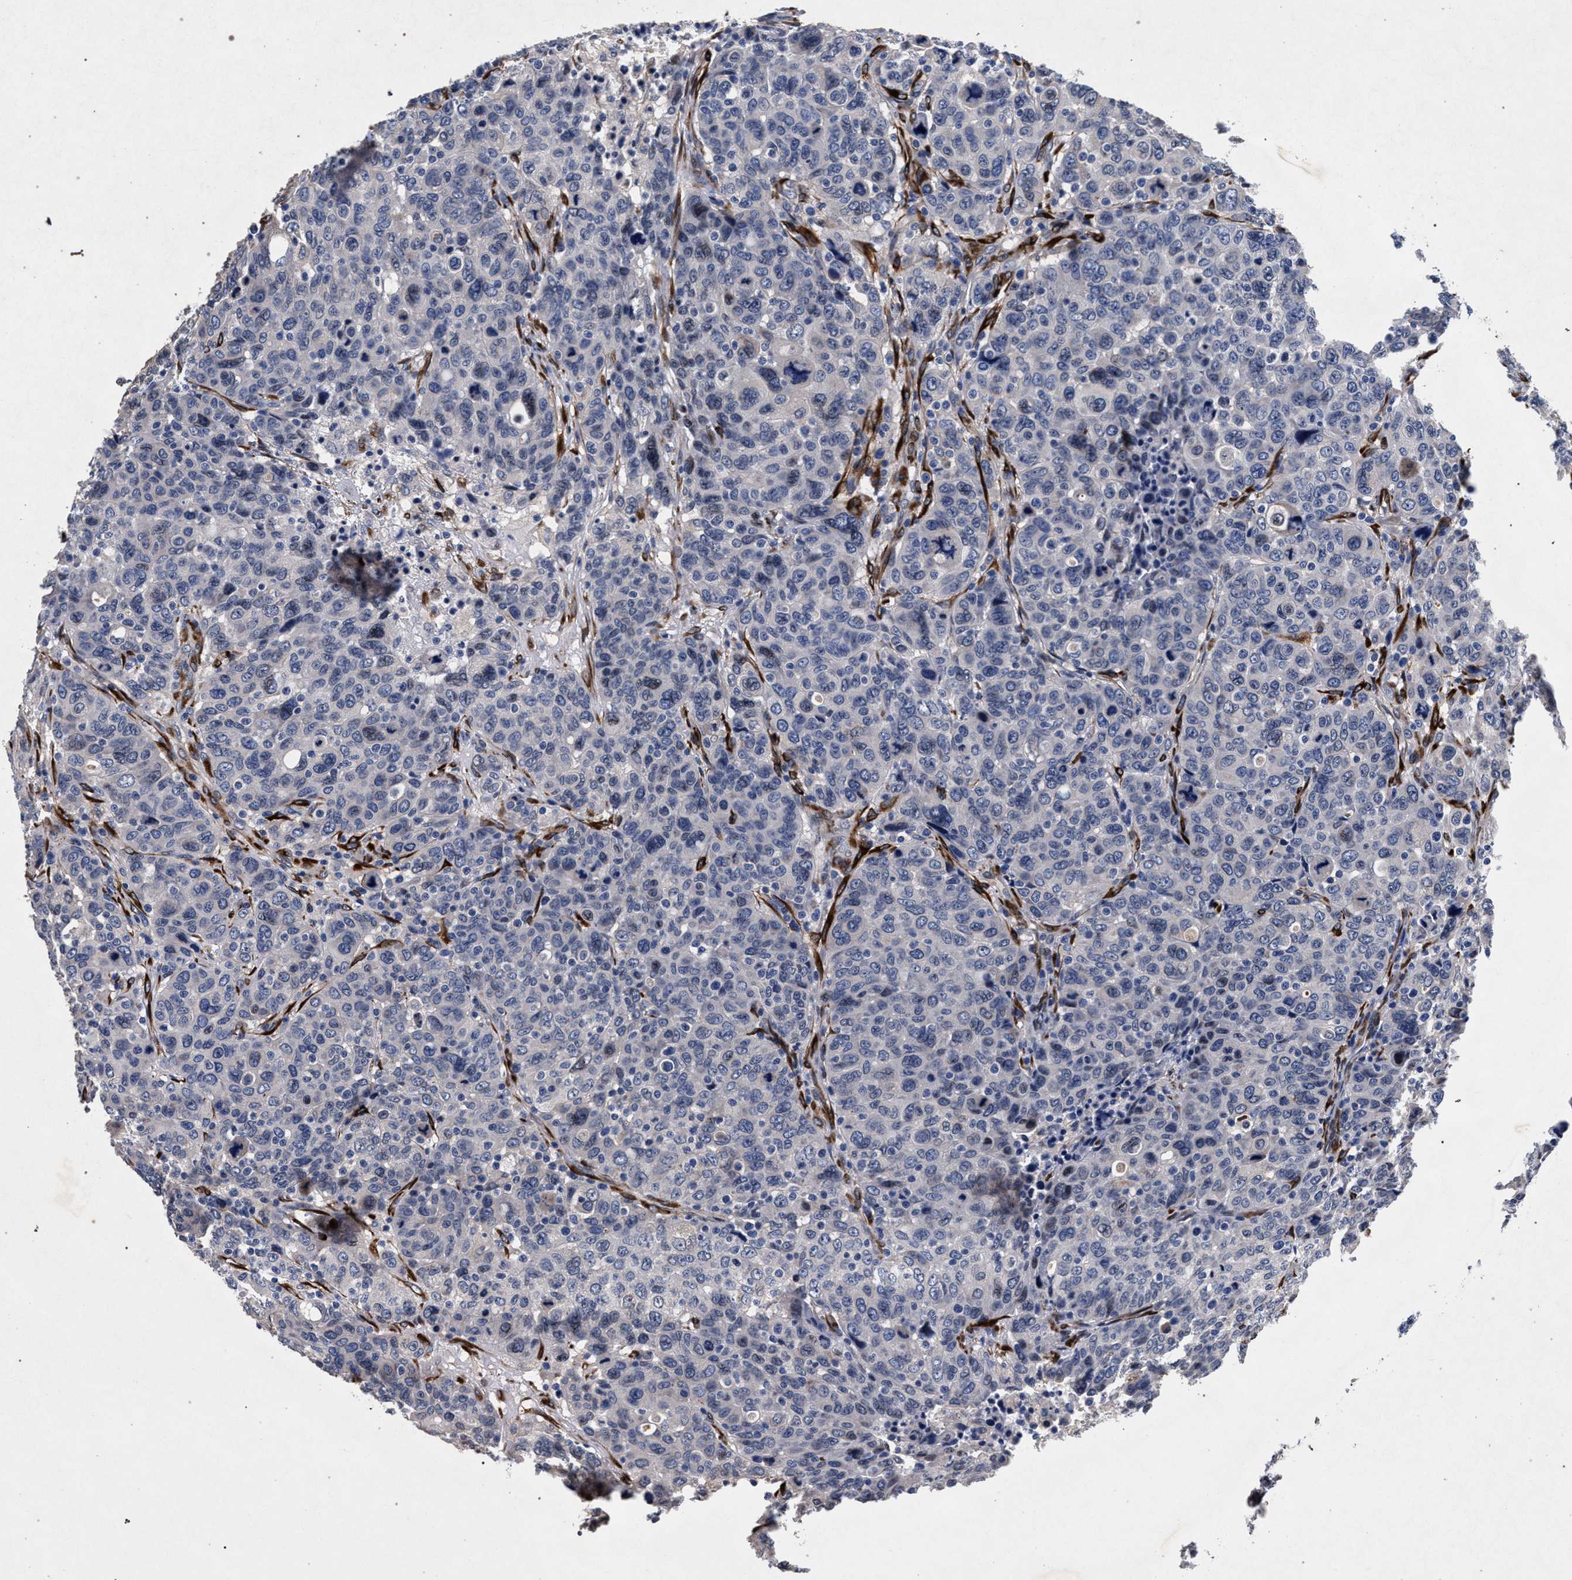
{"staining": {"intensity": "negative", "quantity": "none", "location": "none"}, "tissue": "breast cancer", "cell_type": "Tumor cells", "image_type": "cancer", "snomed": [{"axis": "morphology", "description": "Duct carcinoma"}, {"axis": "topography", "description": "Breast"}], "caption": "A high-resolution image shows IHC staining of breast intraductal carcinoma, which shows no significant expression in tumor cells.", "gene": "NEK7", "patient": {"sex": "female", "age": 37}}